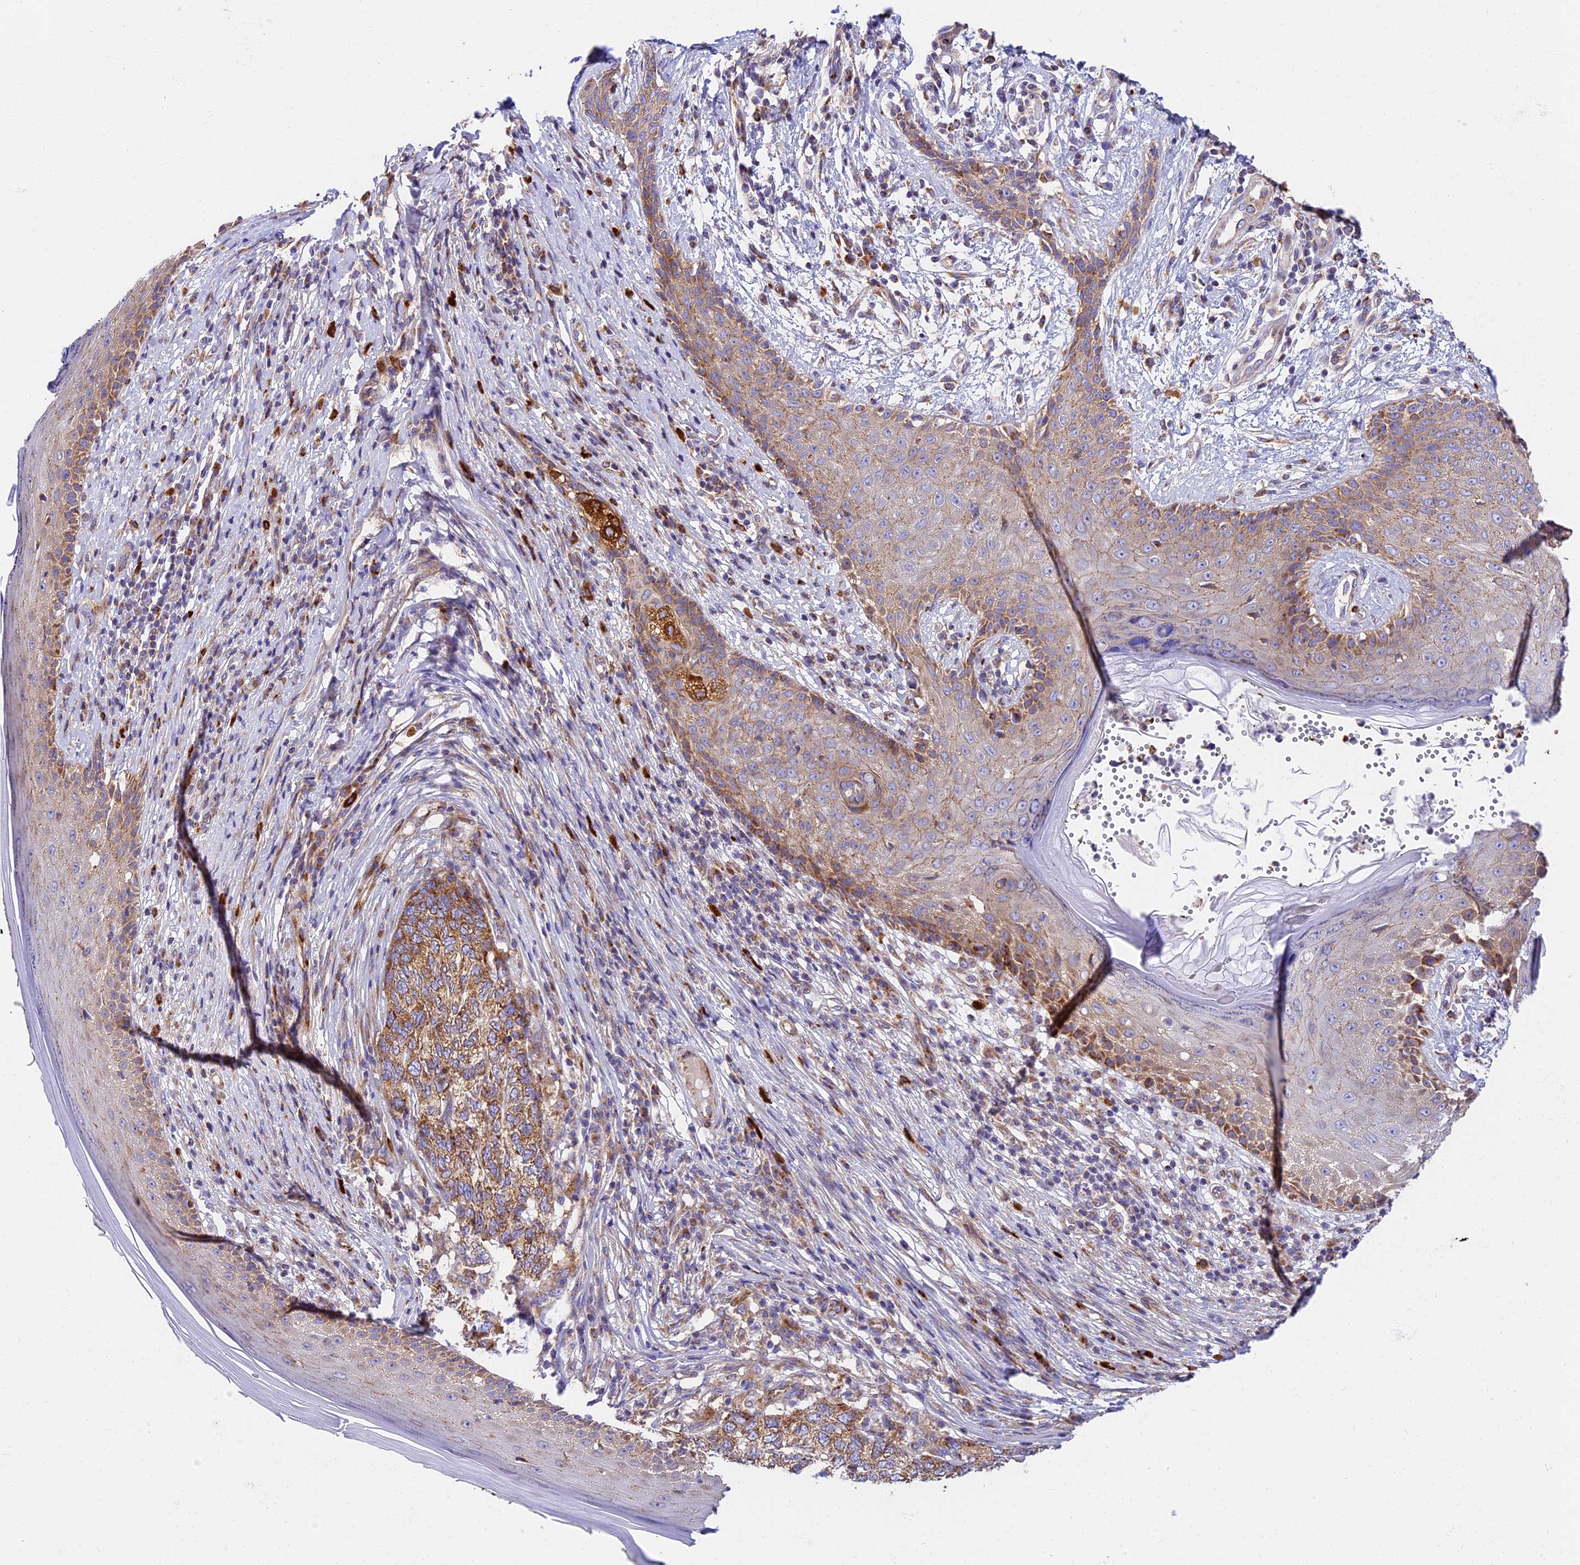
{"staining": {"intensity": "moderate", "quantity": ">75%", "location": "cytoplasmic/membranous"}, "tissue": "skin cancer", "cell_type": "Tumor cells", "image_type": "cancer", "snomed": [{"axis": "morphology", "description": "Basal cell carcinoma"}, {"axis": "topography", "description": "Skin"}], "caption": "IHC staining of skin cancer, which displays medium levels of moderate cytoplasmic/membranous staining in about >75% of tumor cells indicating moderate cytoplasmic/membranous protein staining. The staining was performed using DAB (brown) for protein detection and nuclei were counterstained in hematoxylin (blue).", "gene": "MRAS", "patient": {"sex": "female", "age": 65}}